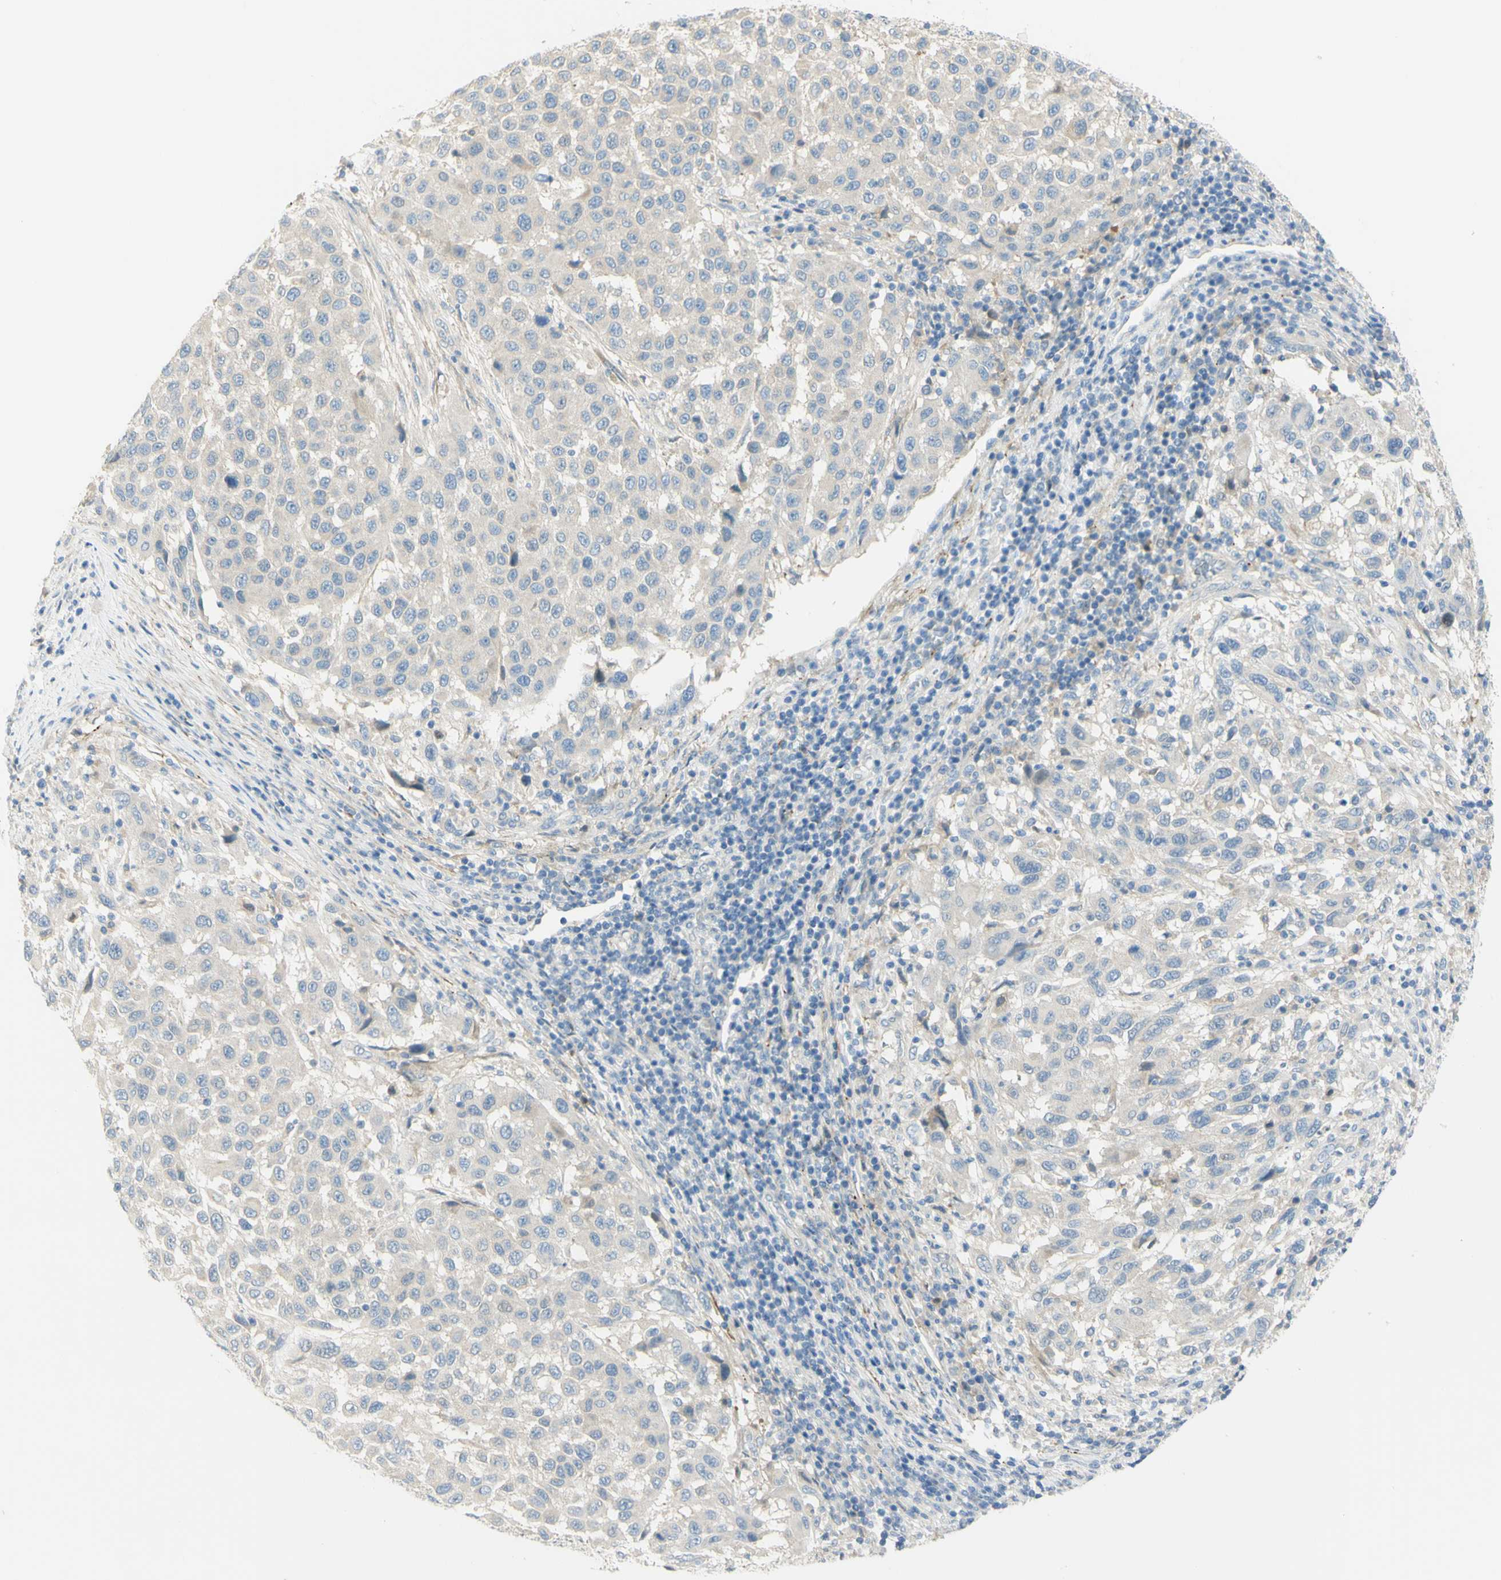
{"staining": {"intensity": "negative", "quantity": "none", "location": "none"}, "tissue": "melanoma", "cell_type": "Tumor cells", "image_type": "cancer", "snomed": [{"axis": "morphology", "description": "Malignant melanoma, Metastatic site"}, {"axis": "topography", "description": "Lymph node"}], "caption": "DAB (3,3'-diaminobenzidine) immunohistochemical staining of malignant melanoma (metastatic site) demonstrates no significant staining in tumor cells. (Immunohistochemistry (ihc), brightfield microscopy, high magnification).", "gene": "GCNT3", "patient": {"sex": "male", "age": 61}}